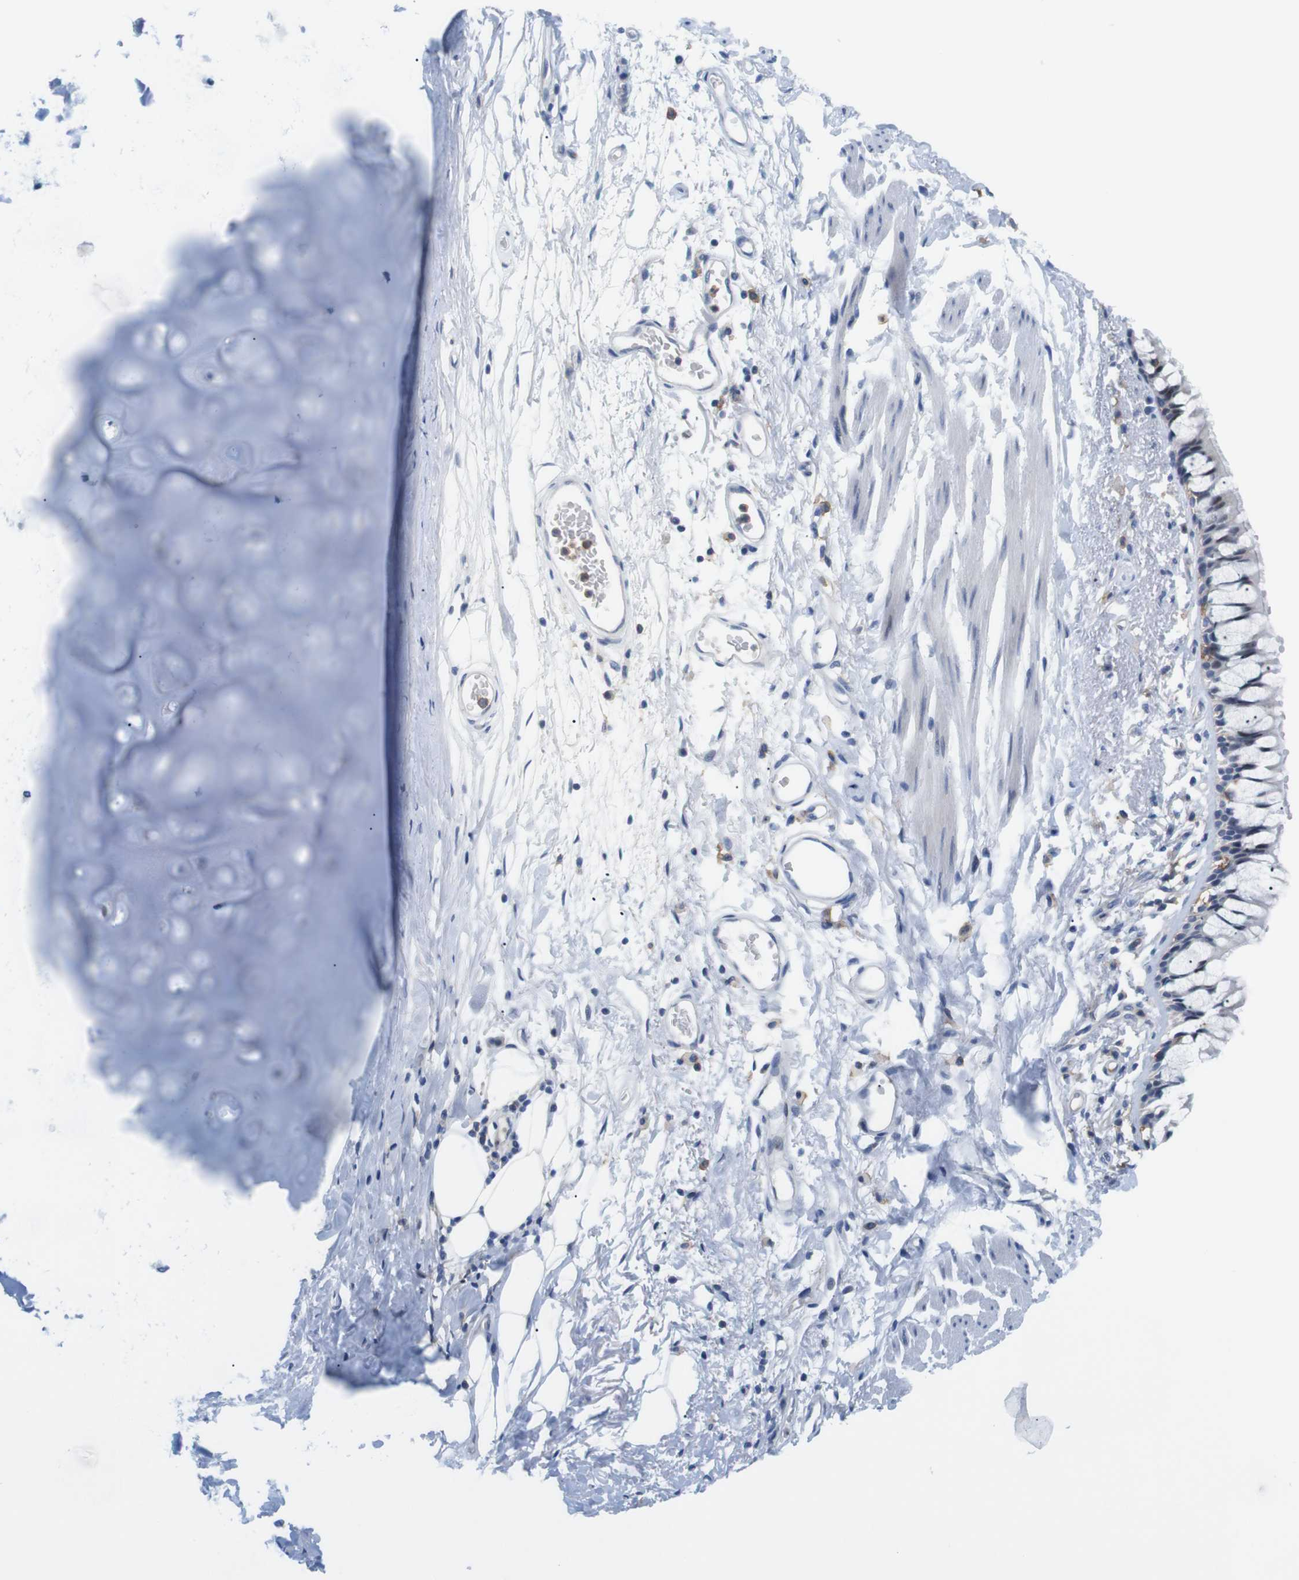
{"staining": {"intensity": "negative", "quantity": "none", "location": "none"}, "tissue": "adipose tissue", "cell_type": "Adipocytes", "image_type": "normal", "snomed": [{"axis": "morphology", "description": "Normal tissue, NOS"}, {"axis": "topography", "description": "Cartilage tissue"}, {"axis": "topography", "description": "Bronchus"}], "caption": "High power microscopy histopathology image of an immunohistochemistry image of normal adipose tissue, revealing no significant expression in adipocytes.", "gene": "CD300C", "patient": {"sex": "female", "age": 73}}